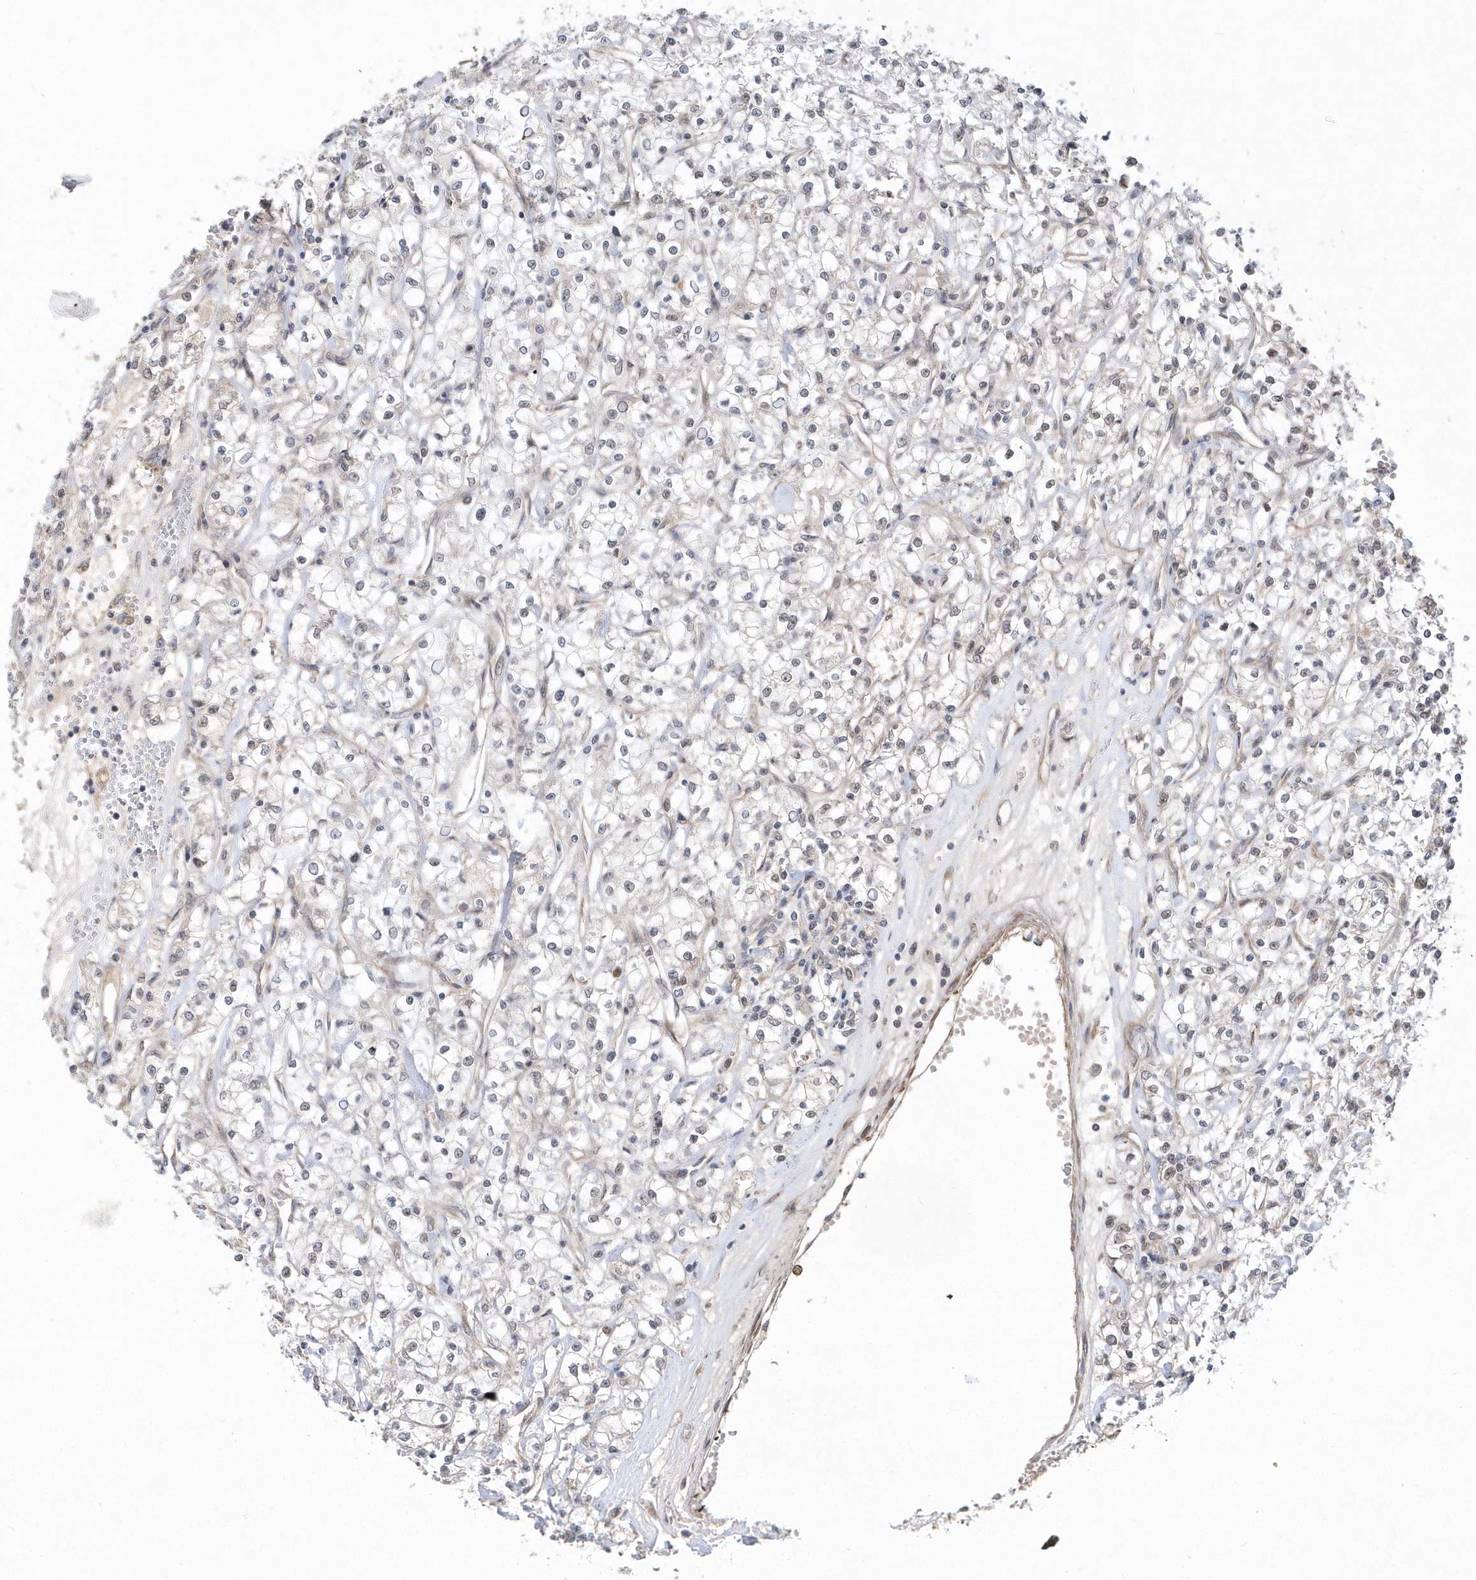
{"staining": {"intensity": "negative", "quantity": "none", "location": "none"}, "tissue": "renal cancer", "cell_type": "Tumor cells", "image_type": "cancer", "snomed": [{"axis": "morphology", "description": "Adenocarcinoma, NOS"}, {"axis": "topography", "description": "Kidney"}], "caption": "Human renal adenocarcinoma stained for a protein using IHC demonstrates no positivity in tumor cells.", "gene": "MXI1", "patient": {"sex": "female", "age": 59}}